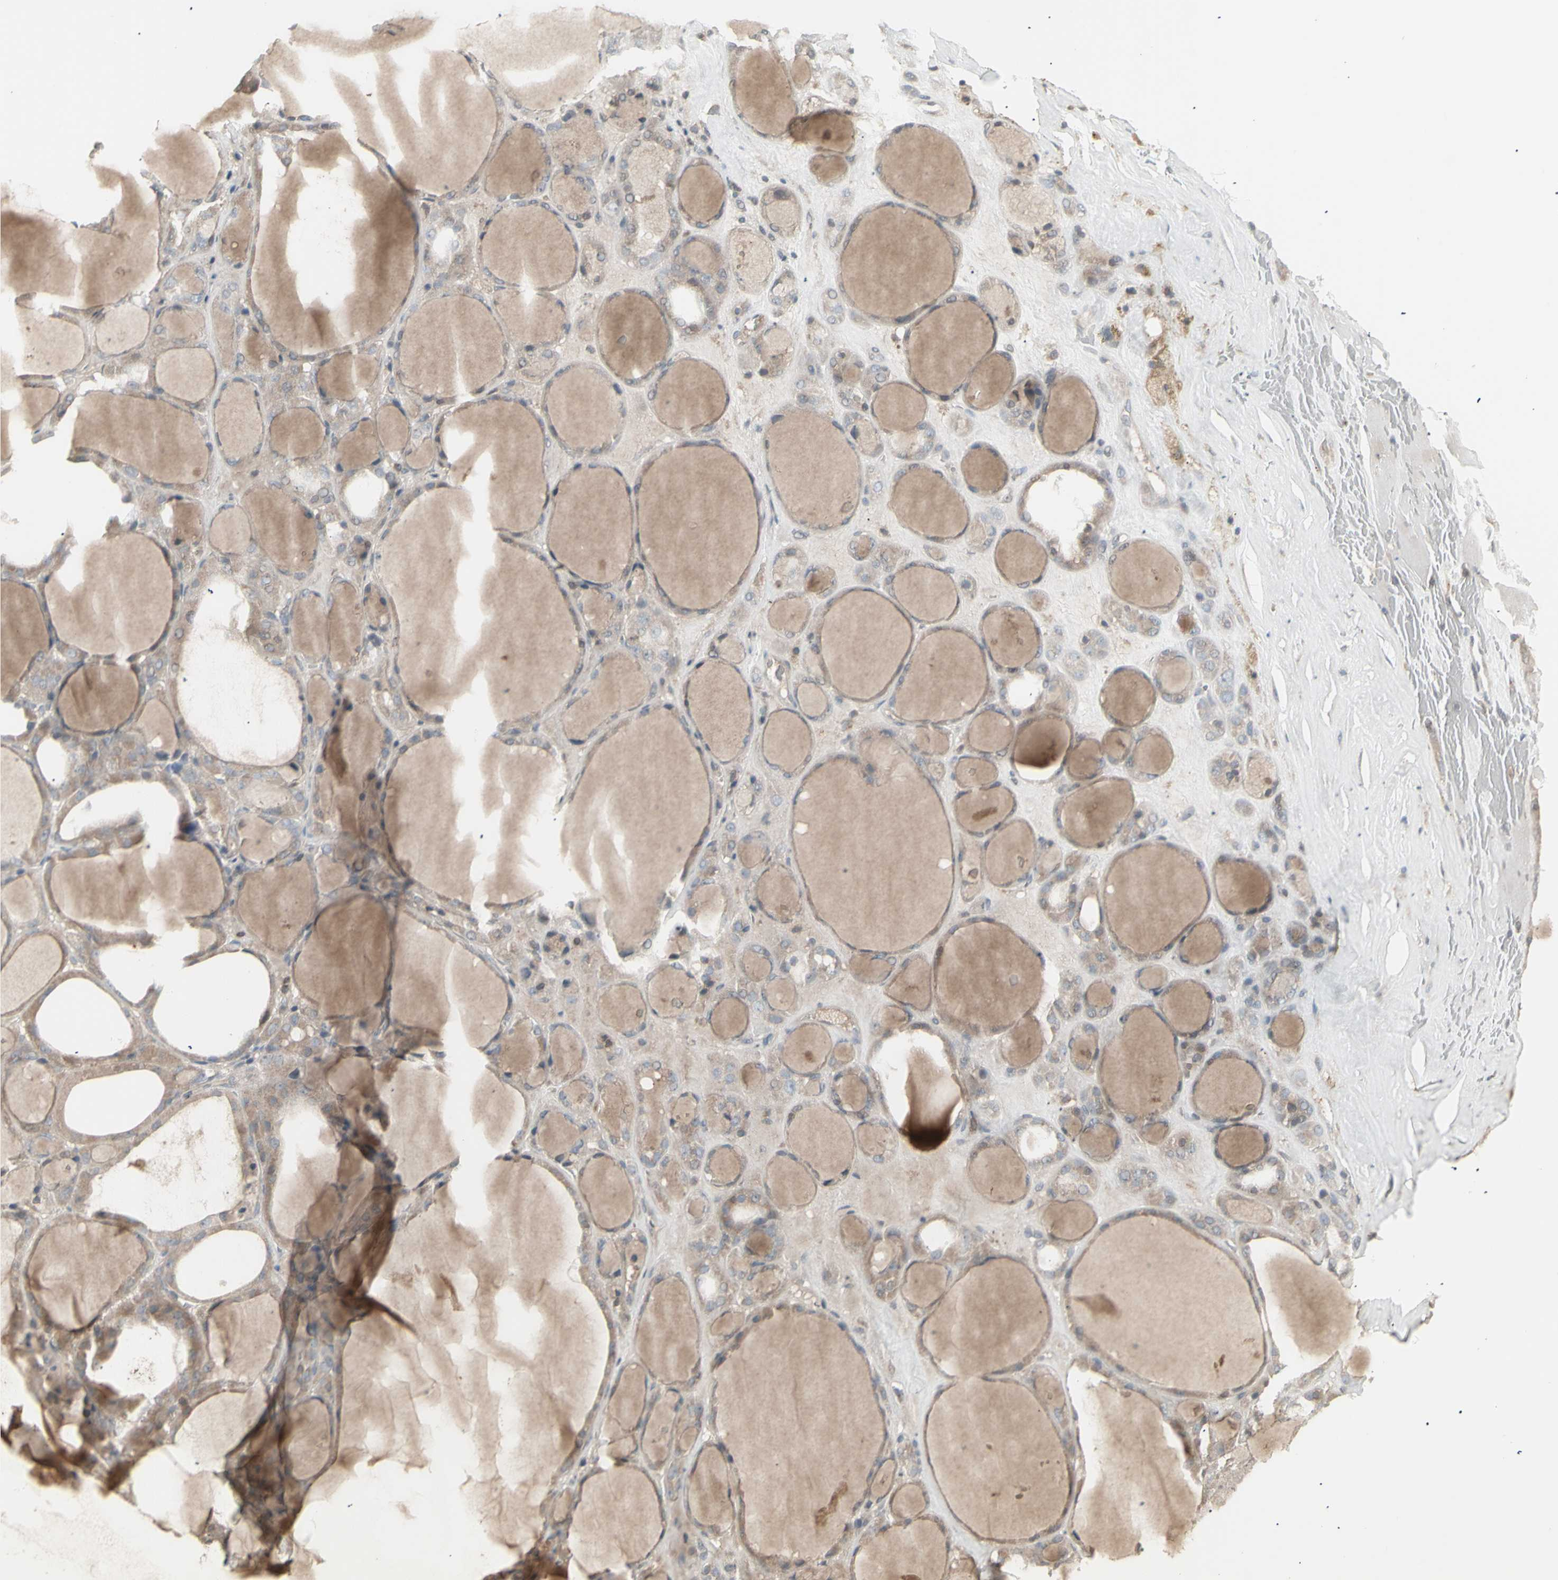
{"staining": {"intensity": "negative", "quantity": "none", "location": "none"}, "tissue": "thyroid gland", "cell_type": "Glandular cells", "image_type": "normal", "snomed": [{"axis": "morphology", "description": "Normal tissue, NOS"}, {"axis": "morphology", "description": "Carcinoma, NOS"}, {"axis": "topography", "description": "Thyroid gland"}], "caption": "Immunohistochemical staining of unremarkable human thyroid gland reveals no significant staining in glandular cells. (DAB (3,3'-diaminobenzidine) IHC with hematoxylin counter stain).", "gene": "CSK", "patient": {"sex": "female", "age": 86}}